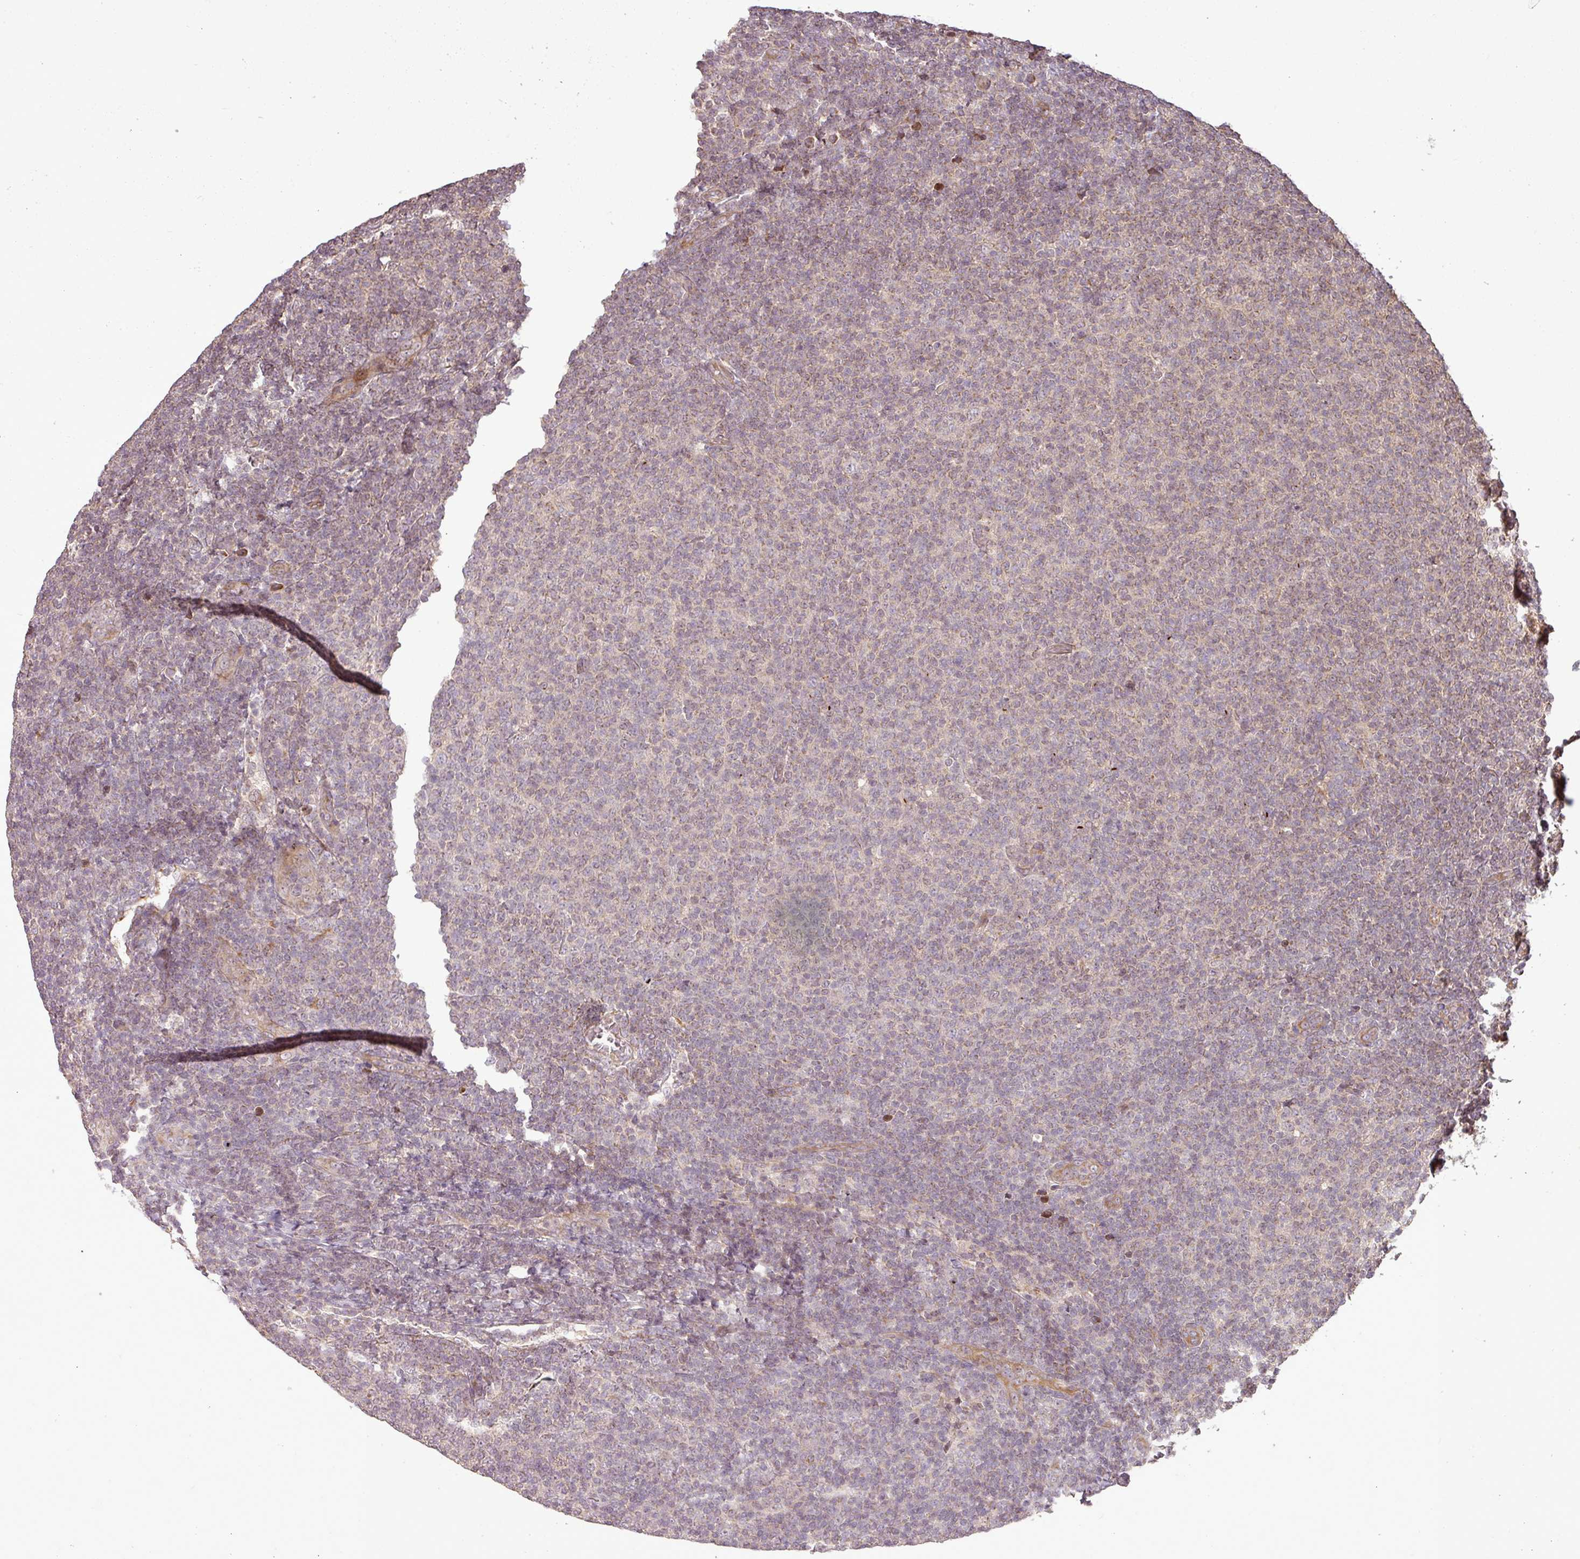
{"staining": {"intensity": "weak", "quantity": "25%-75%", "location": "cytoplasmic/membranous"}, "tissue": "lymphoma", "cell_type": "Tumor cells", "image_type": "cancer", "snomed": [{"axis": "morphology", "description": "Malignant lymphoma, non-Hodgkin's type, Low grade"}, {"axis": "topography", "description": "Lymph node"}], "caption": "A low amount of weak cytoplasmic/membranous positivity is identified in about 25%-75% of tumor cells in low-grade malignant lymphoma, non-Hodgkin's type tissue.", "gene": "FAIM", "patient": {"sex": "male", "age": 66}}